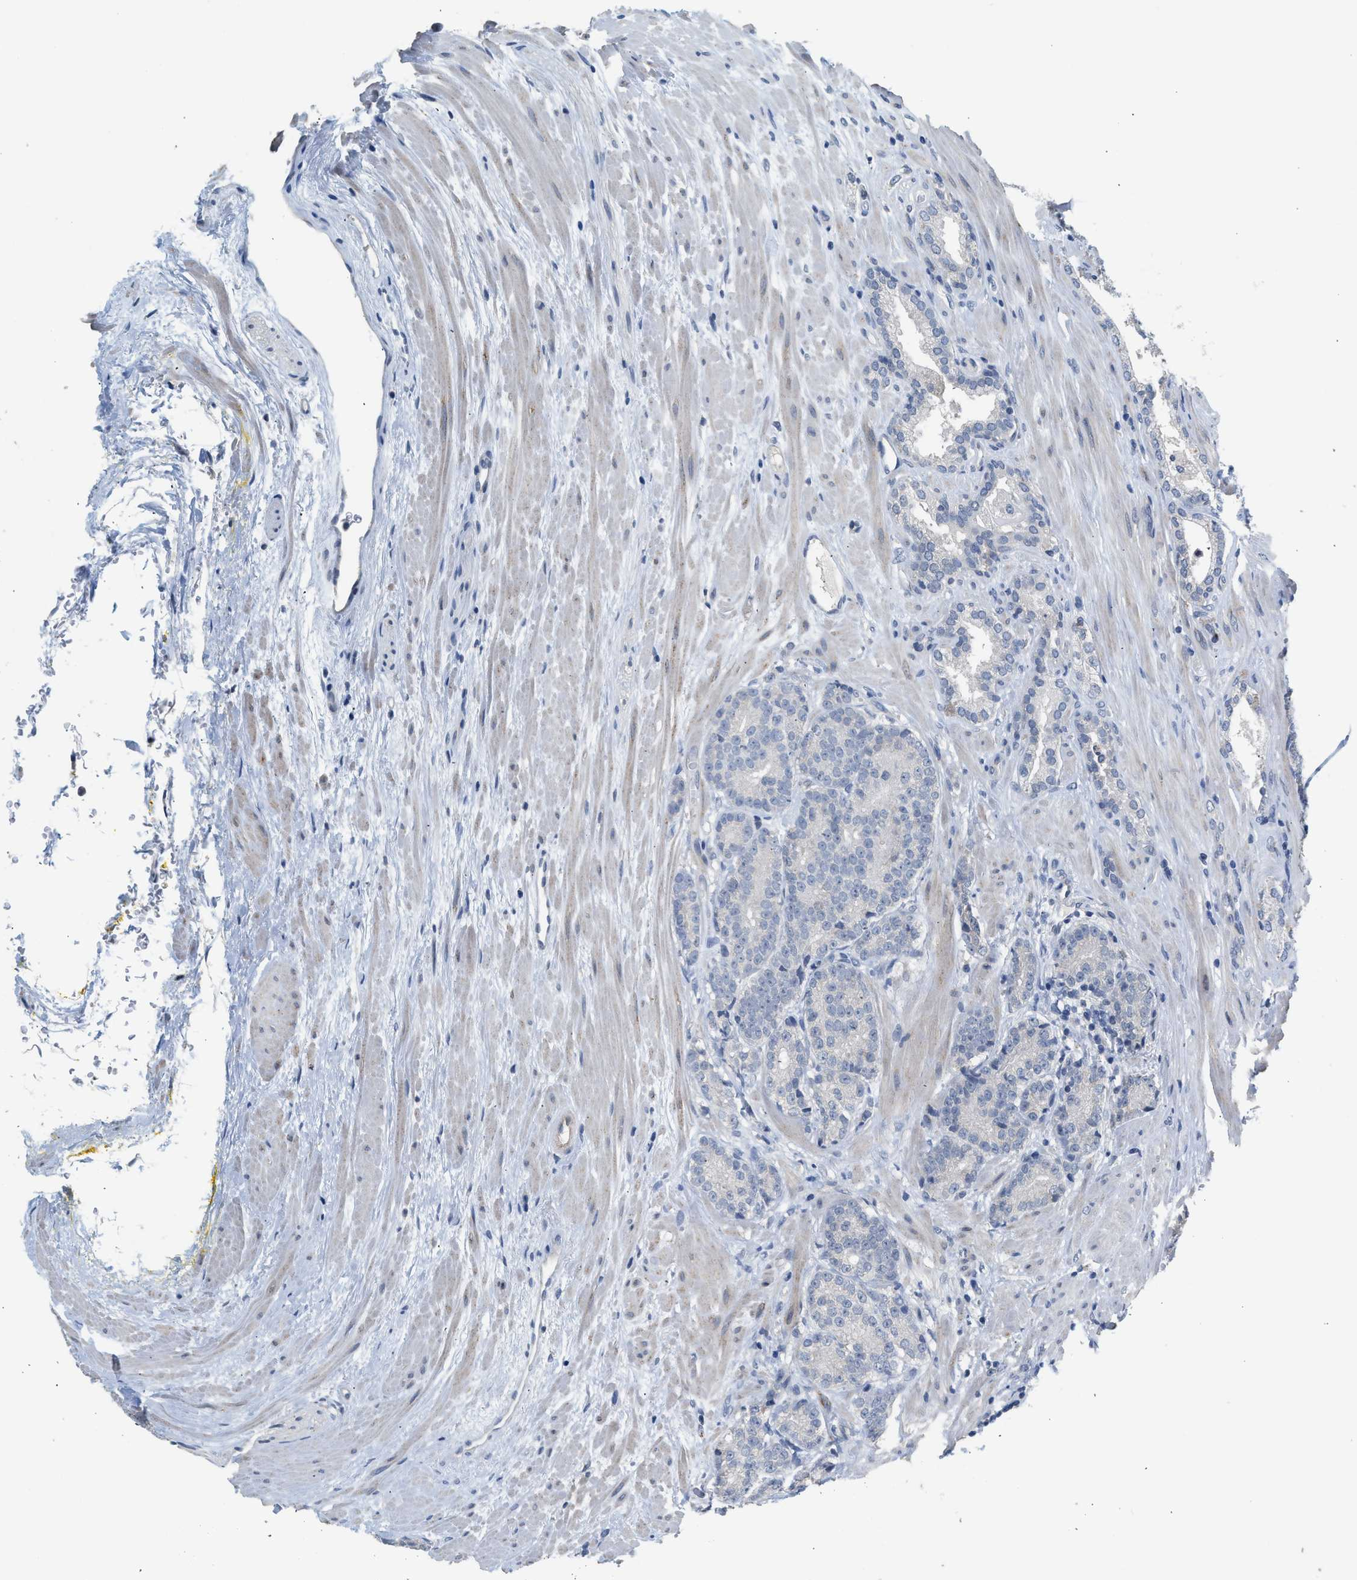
{"staining": {"intensity": "negative", "quantity": "none", "location": "none"}, "tissue": "prostate cancer", "cell_type": "Tumor cells", "image_type": "cancer", "snomed": [{"axis": "morphology", "description": "Adenocarcinoma, High grade"}, {"axis": "topography", "description": "Prostate"}], "caption": "This is an IHC image of human prostate cancer (adenocarcinoma (high-grade)). There is no positivity in tumor cells.", "gene": "CSF3R", "patient": {"sex": "male", "age": 61}}